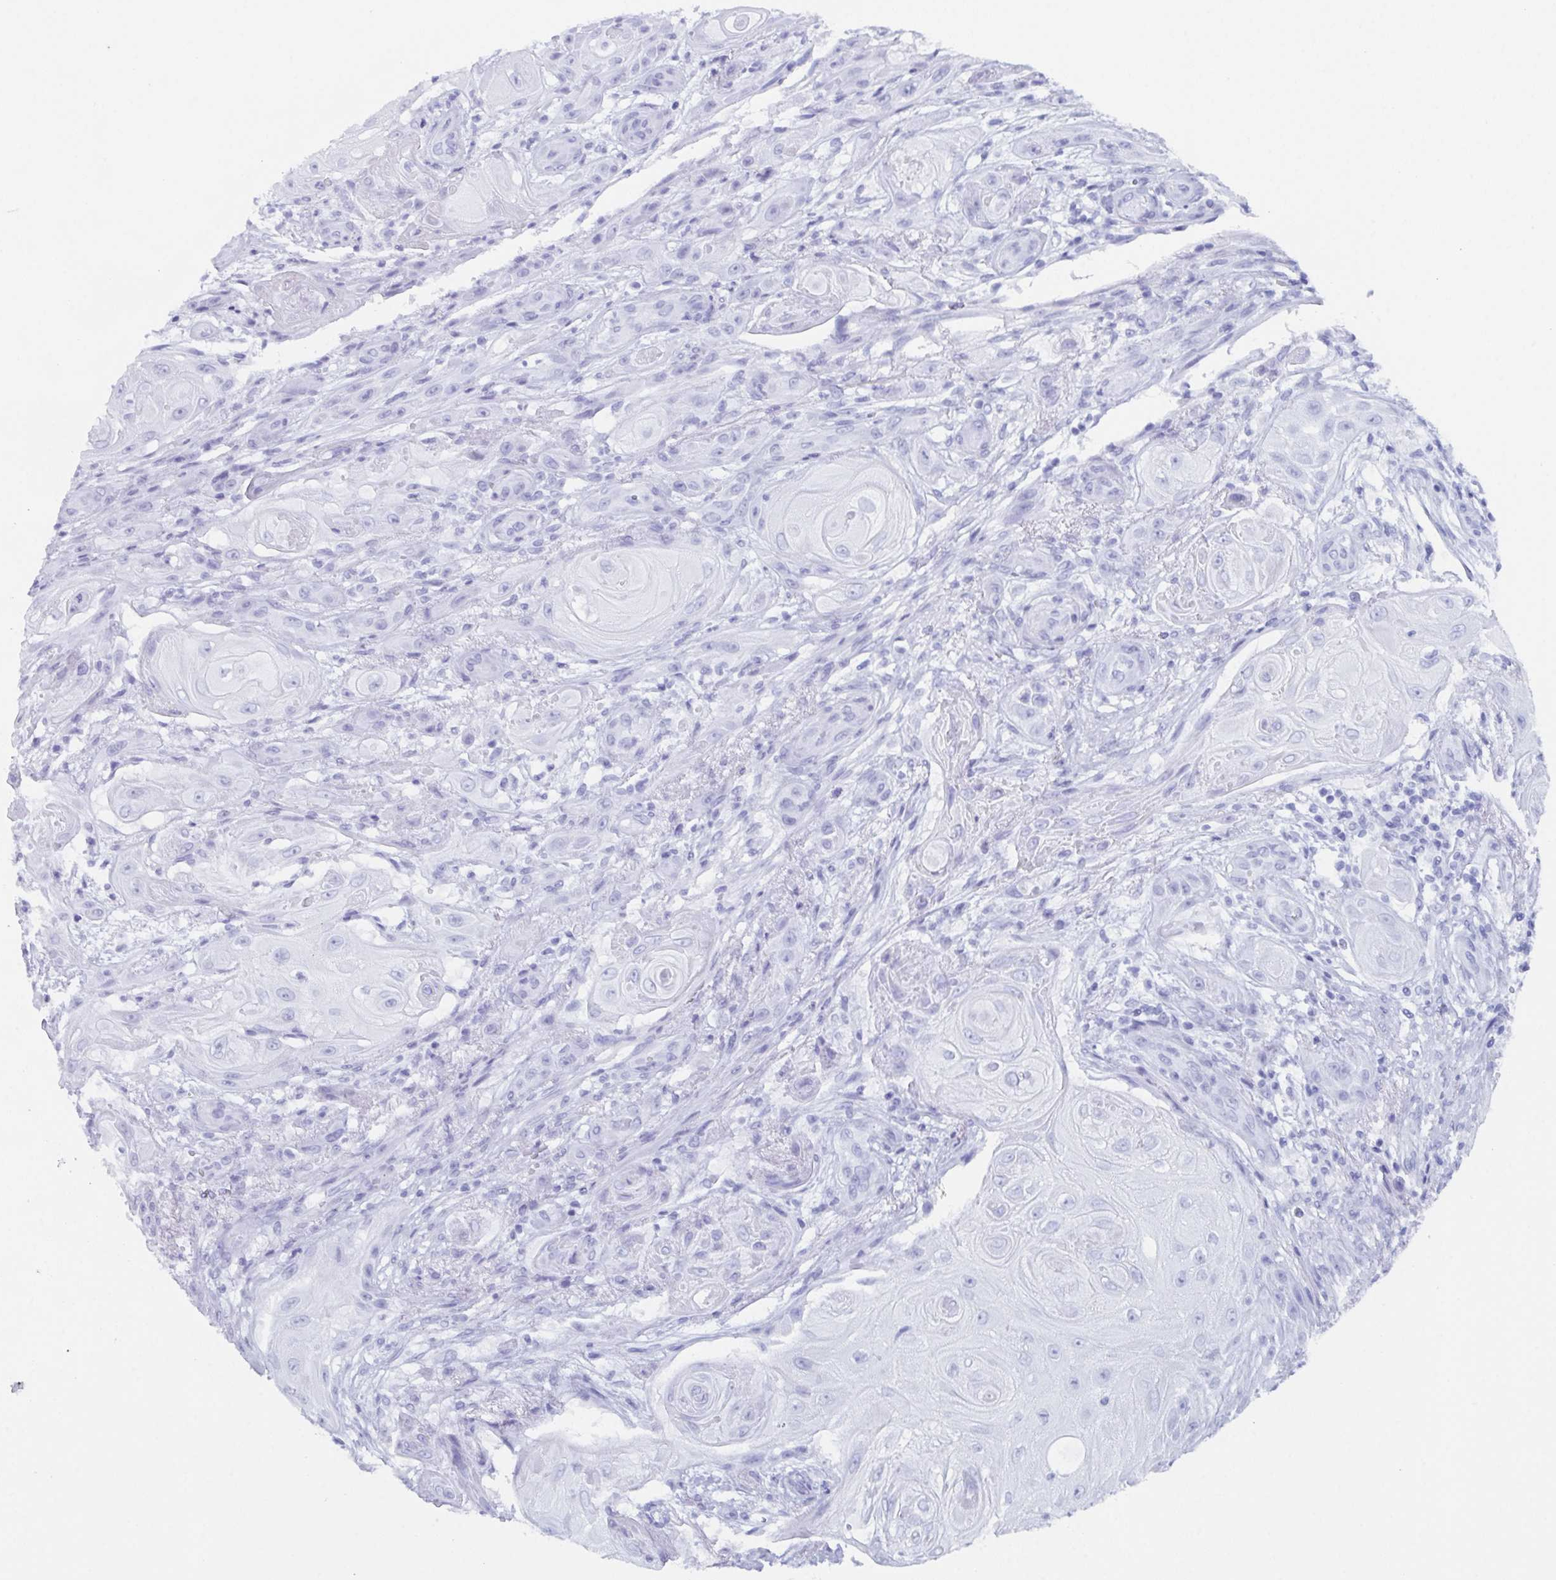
{"staining": {"intensity": "negative", "quantity": "none", "location": "none"}, "tissue": "skin cancer", "cell_type": "Tumor cells", "image_type": "cancer", "snomed": [{"axis": "morphology", "description": "Squamous cell carcinoma, NOS"}, {"axis": "topography", "description": "Skin"}], "caption": "The micrograph demonstrates no staining of tumor cells in skin cancer (squamous cell carcinoma).", "gene": "ZFP64", "patient": {"sex": "male", "age": 62}}